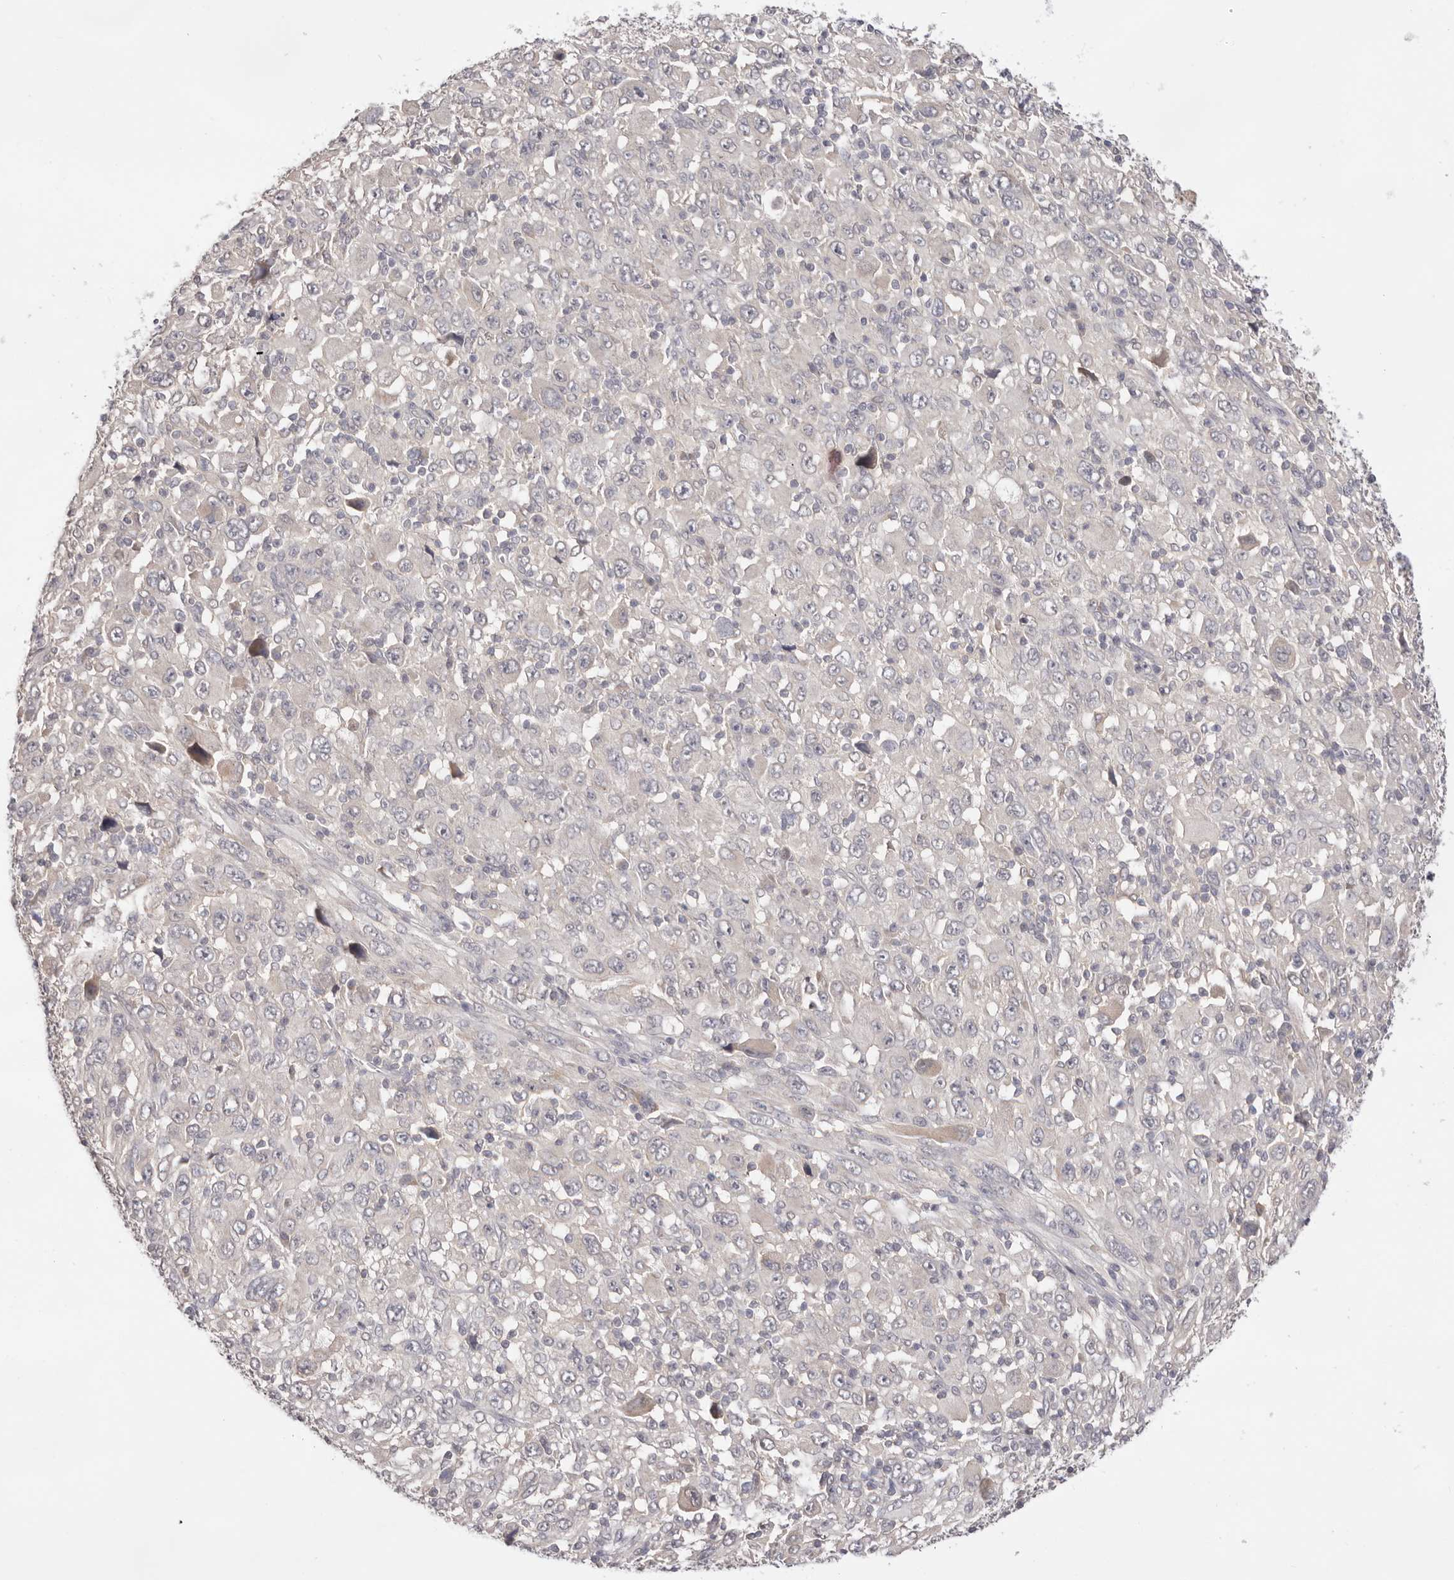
{"staining": {"intensity": "negative", "quantity": "none", "location": "none"}, "tissue": "melanoma", "cell_type": "Tumor cells", "image_type": "cancer", "snomed": [{"axis": "morphology", "description": "Malignant melanoma, Metastatic site"}, {"axis": "topography", "description": "Skin"}], "caption": "High power microscopy histopathology image of an IHC histopathology image of malignant melanoma (metastatic site), revealing no significant staining in tumor cells.", "gene": "DOP1A", "patient": {"sex": "female", "age": 56}}